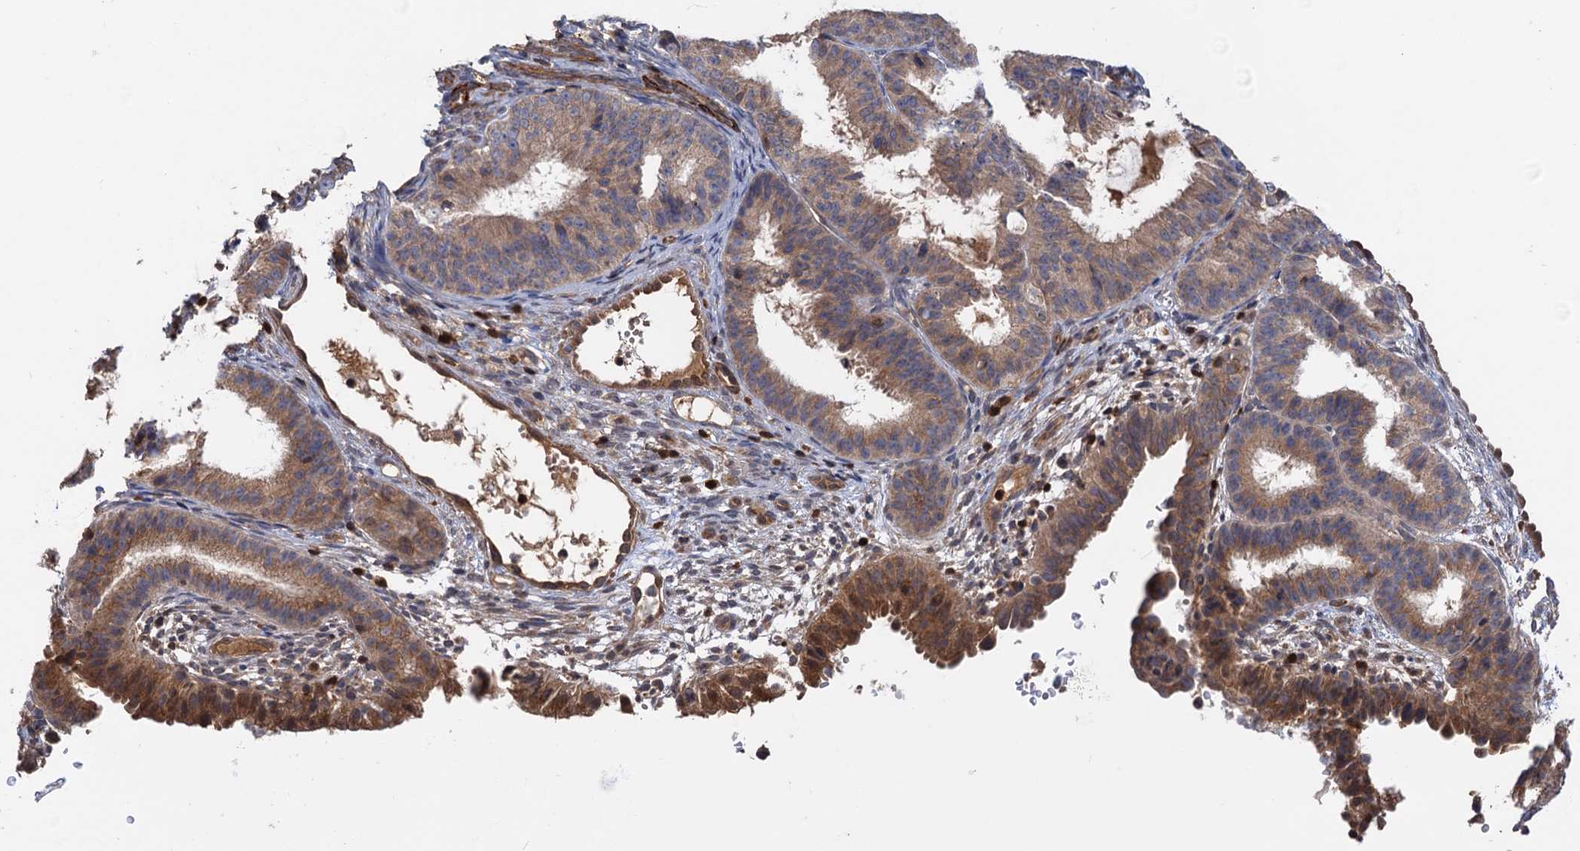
{"staining": {"intensity": "moderate", "quantity": "25%-75%", "location": "cytoplasmic/membranous"}, "tissue": "endometrial cancer", "cell_type": "Tumor cells", "image_type": "cancer", "snomed": [{"axis": "morphology", "description": "Adenocarcinoma, NOS"}, {"axis": "topography", "description": "Endometrium"}], "caption": "Moderate cytoplasmic/membranous staining is present in about 25%-75% of tumor cells in adenocarcinoma (endometrial).", "gene": "DGKA", "patient": {"sex": "female", "age": 51}}